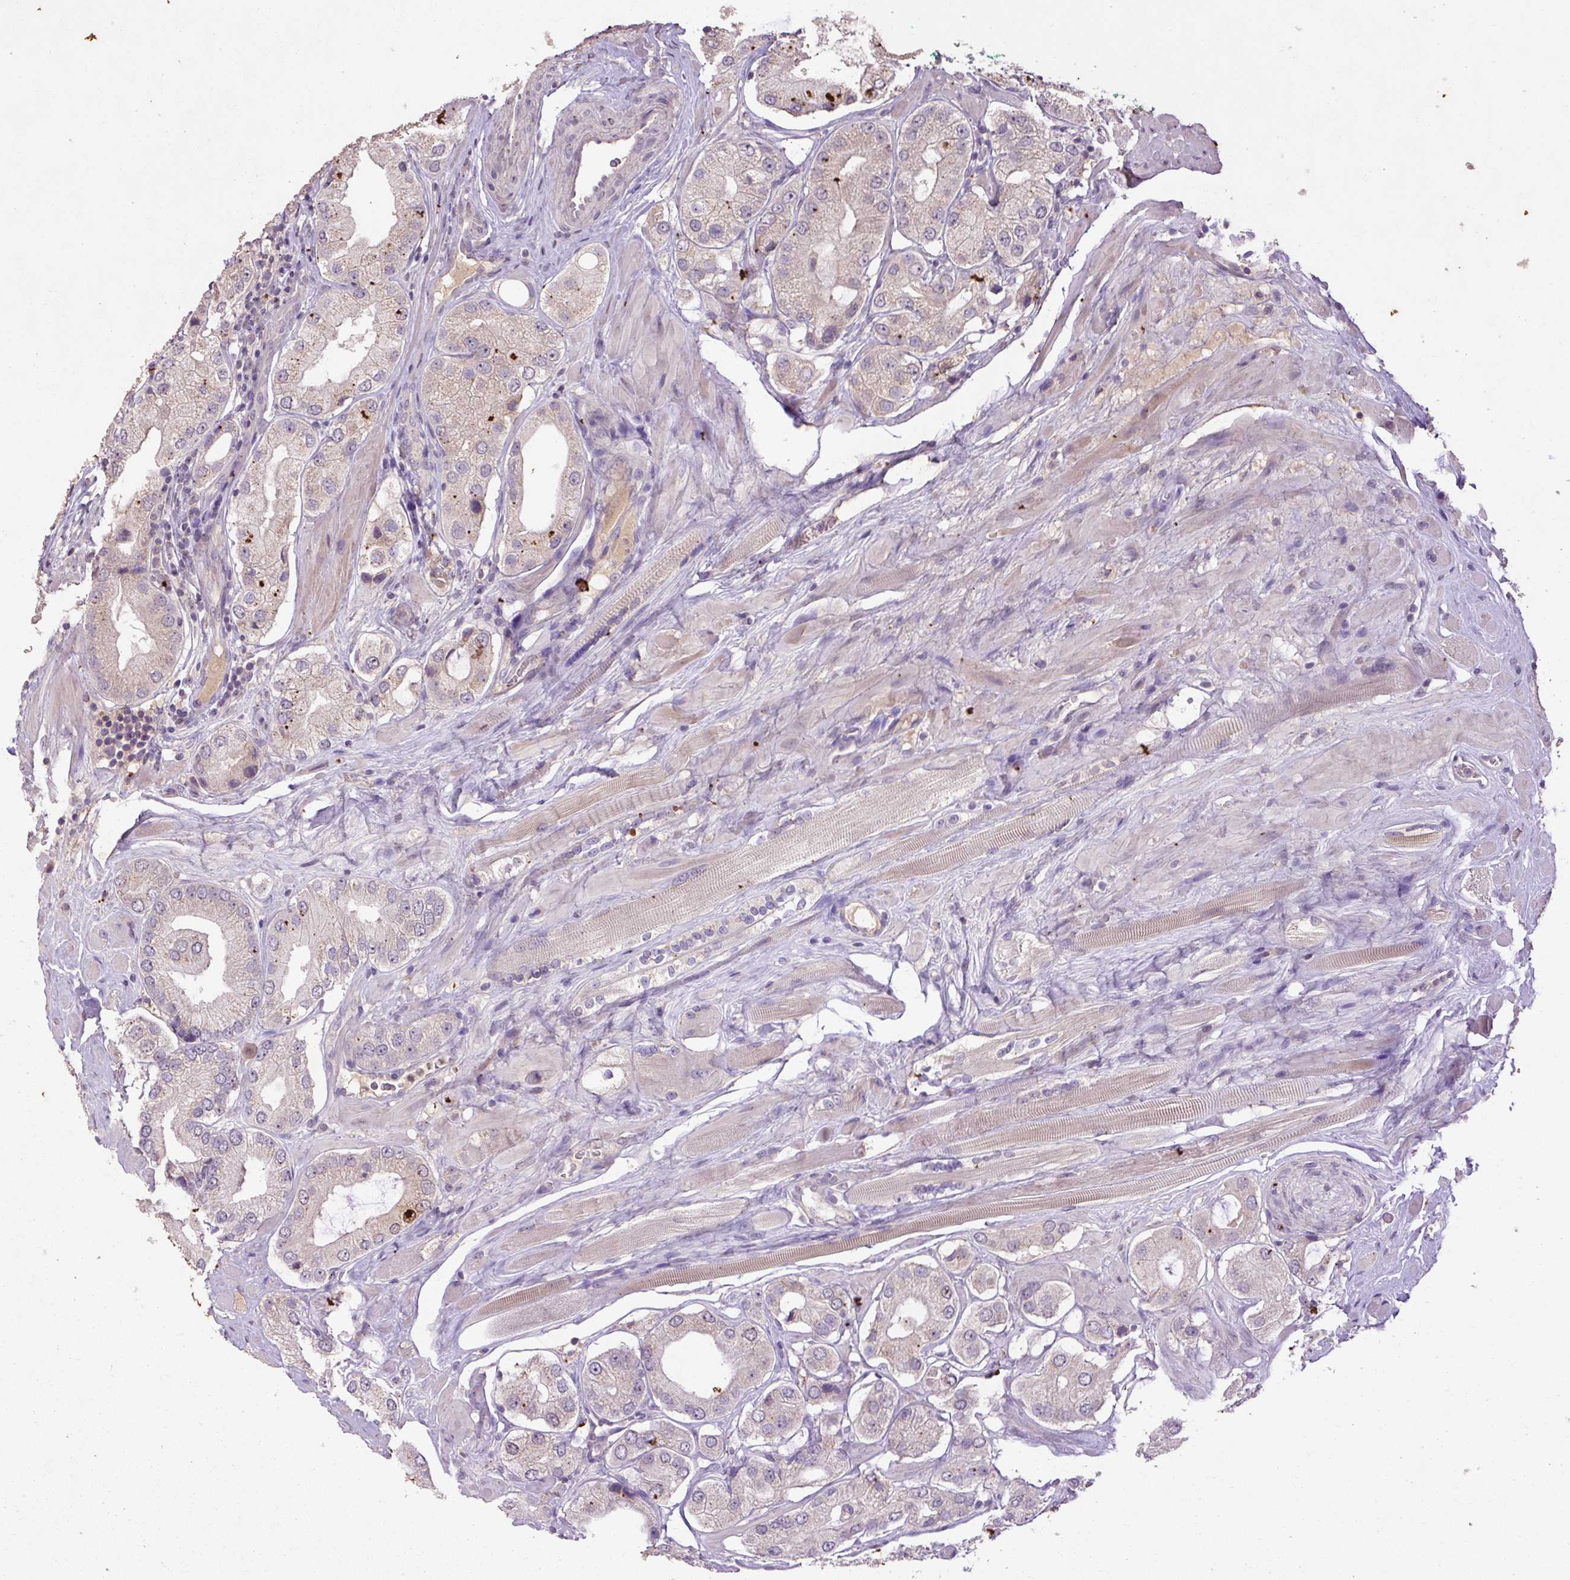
{"staining": {"intensity": "weak", "quantity": "<25%", "location": "cytoplasmic/membranous"}, "tissue": "prostate cancer", "cell_type": "Tumor cells", "image_type": "cancer", "snomed": [{"axis": "morphology", "description": "Adenocarcinoma, Low grade"}, {"axis": "topography", "description": "Prostate"}], "caption": "Immunohistochemical staining of human low-grade adenocarcinoma (prostate) reveals no significant staining in tumor cells. The staining is performed using DAB (3,3'-diaminobenzidine) brown chromogen with nuclei counter-stained in using hematoxylin.", "gene": "LRTM2", "patient": {"sex": "male", "age": 42}}